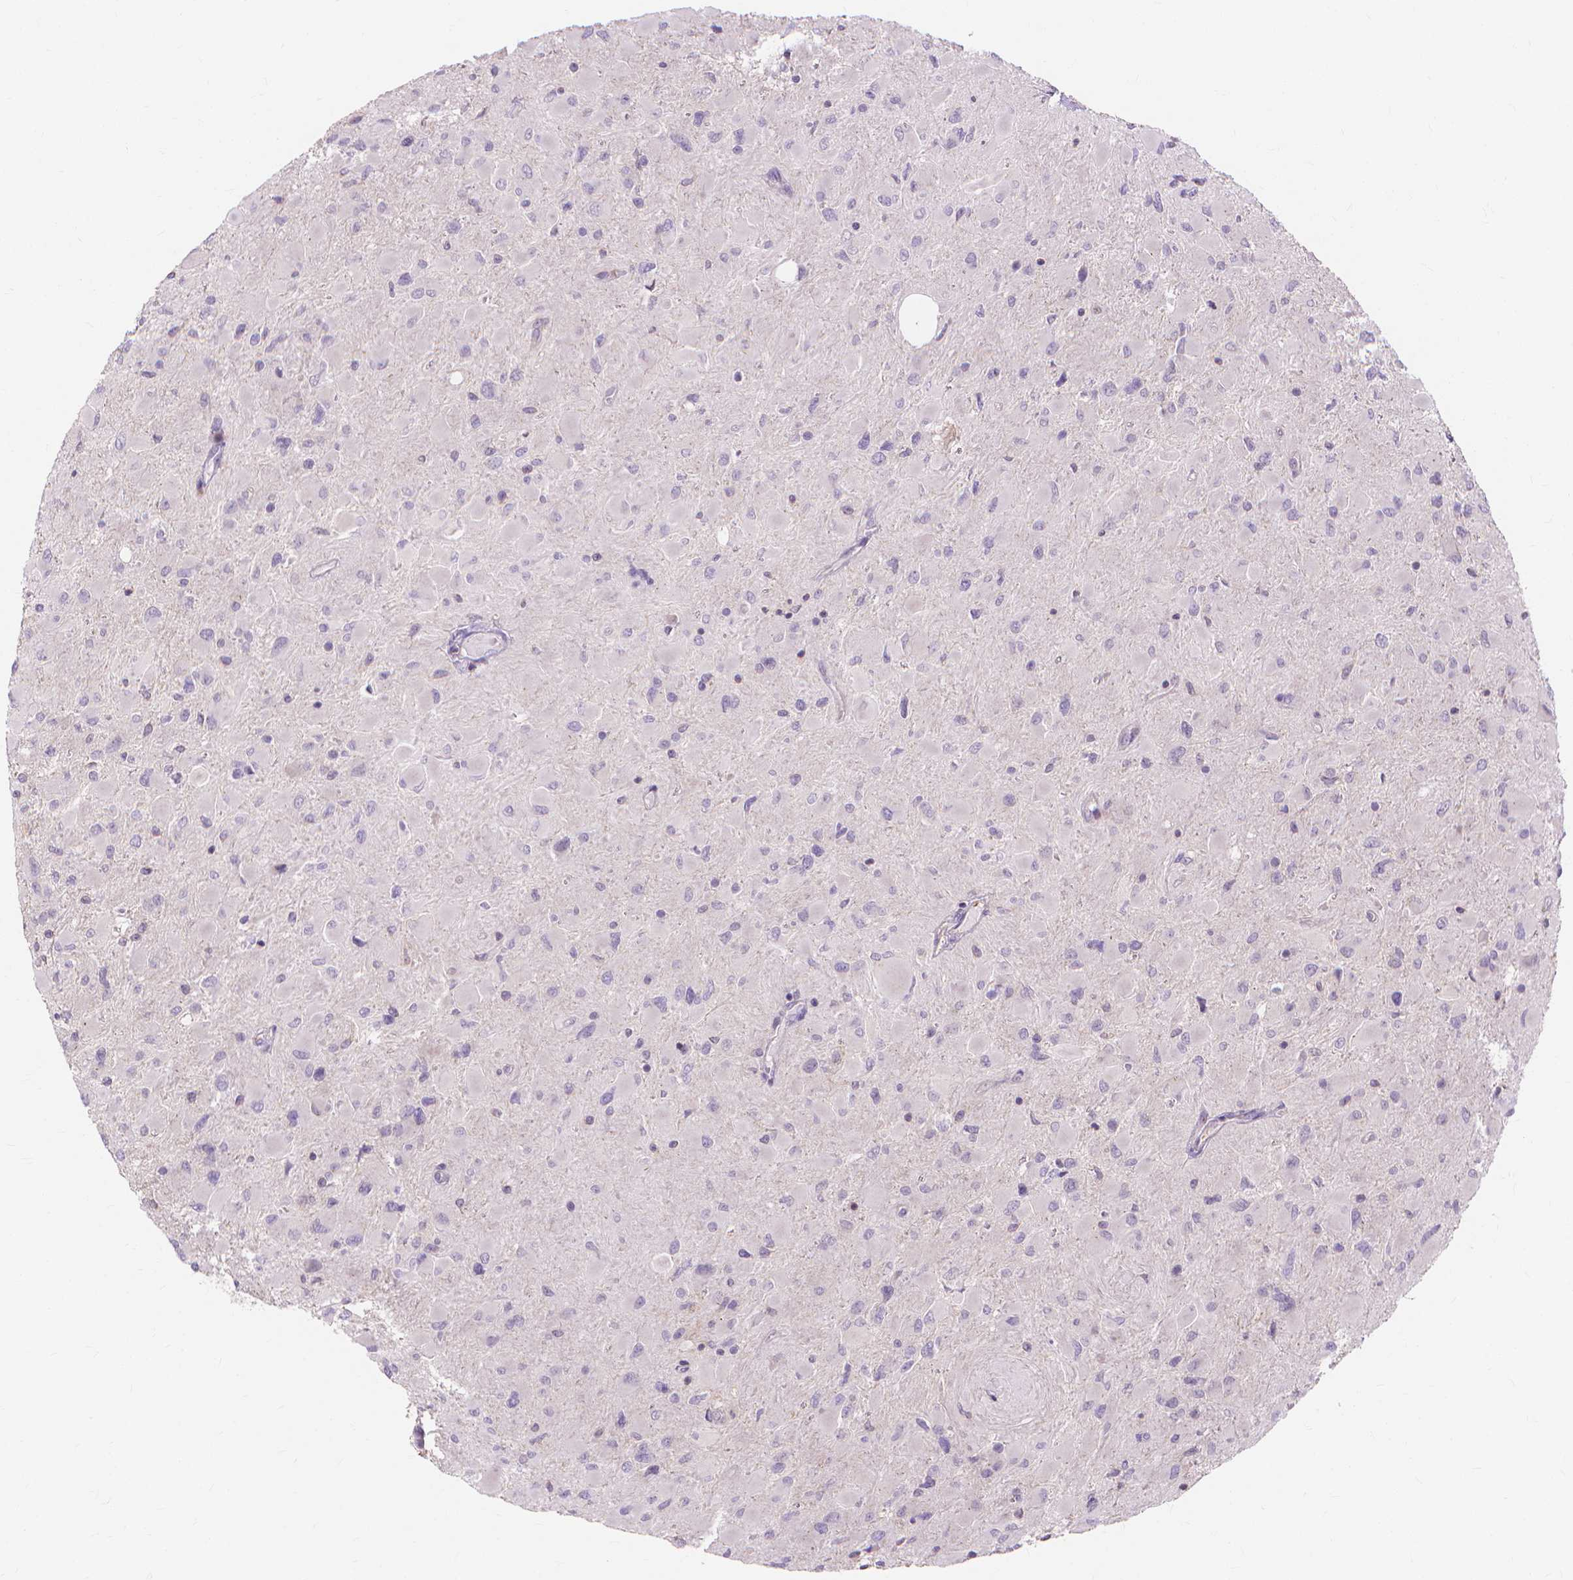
{"staining": {"intensity": "negative", "quantity": "none", "location": "none"}, "tissue": "glioma", "cell_type": "Tumor cells", "image_type": "cancer", "snomed": [{"axis": "morphology", "description": "Glioma, malignant, High grade"}, {"axis": "topography", "description": "Cerebral cortex"}], "caption": "This is an immunohistochemistry (IHC) photomicrograph of human glioma. There is no expression in tumor cells.", "gene": "PRDM13", "patient": {"sex": "female", "age": 36}}